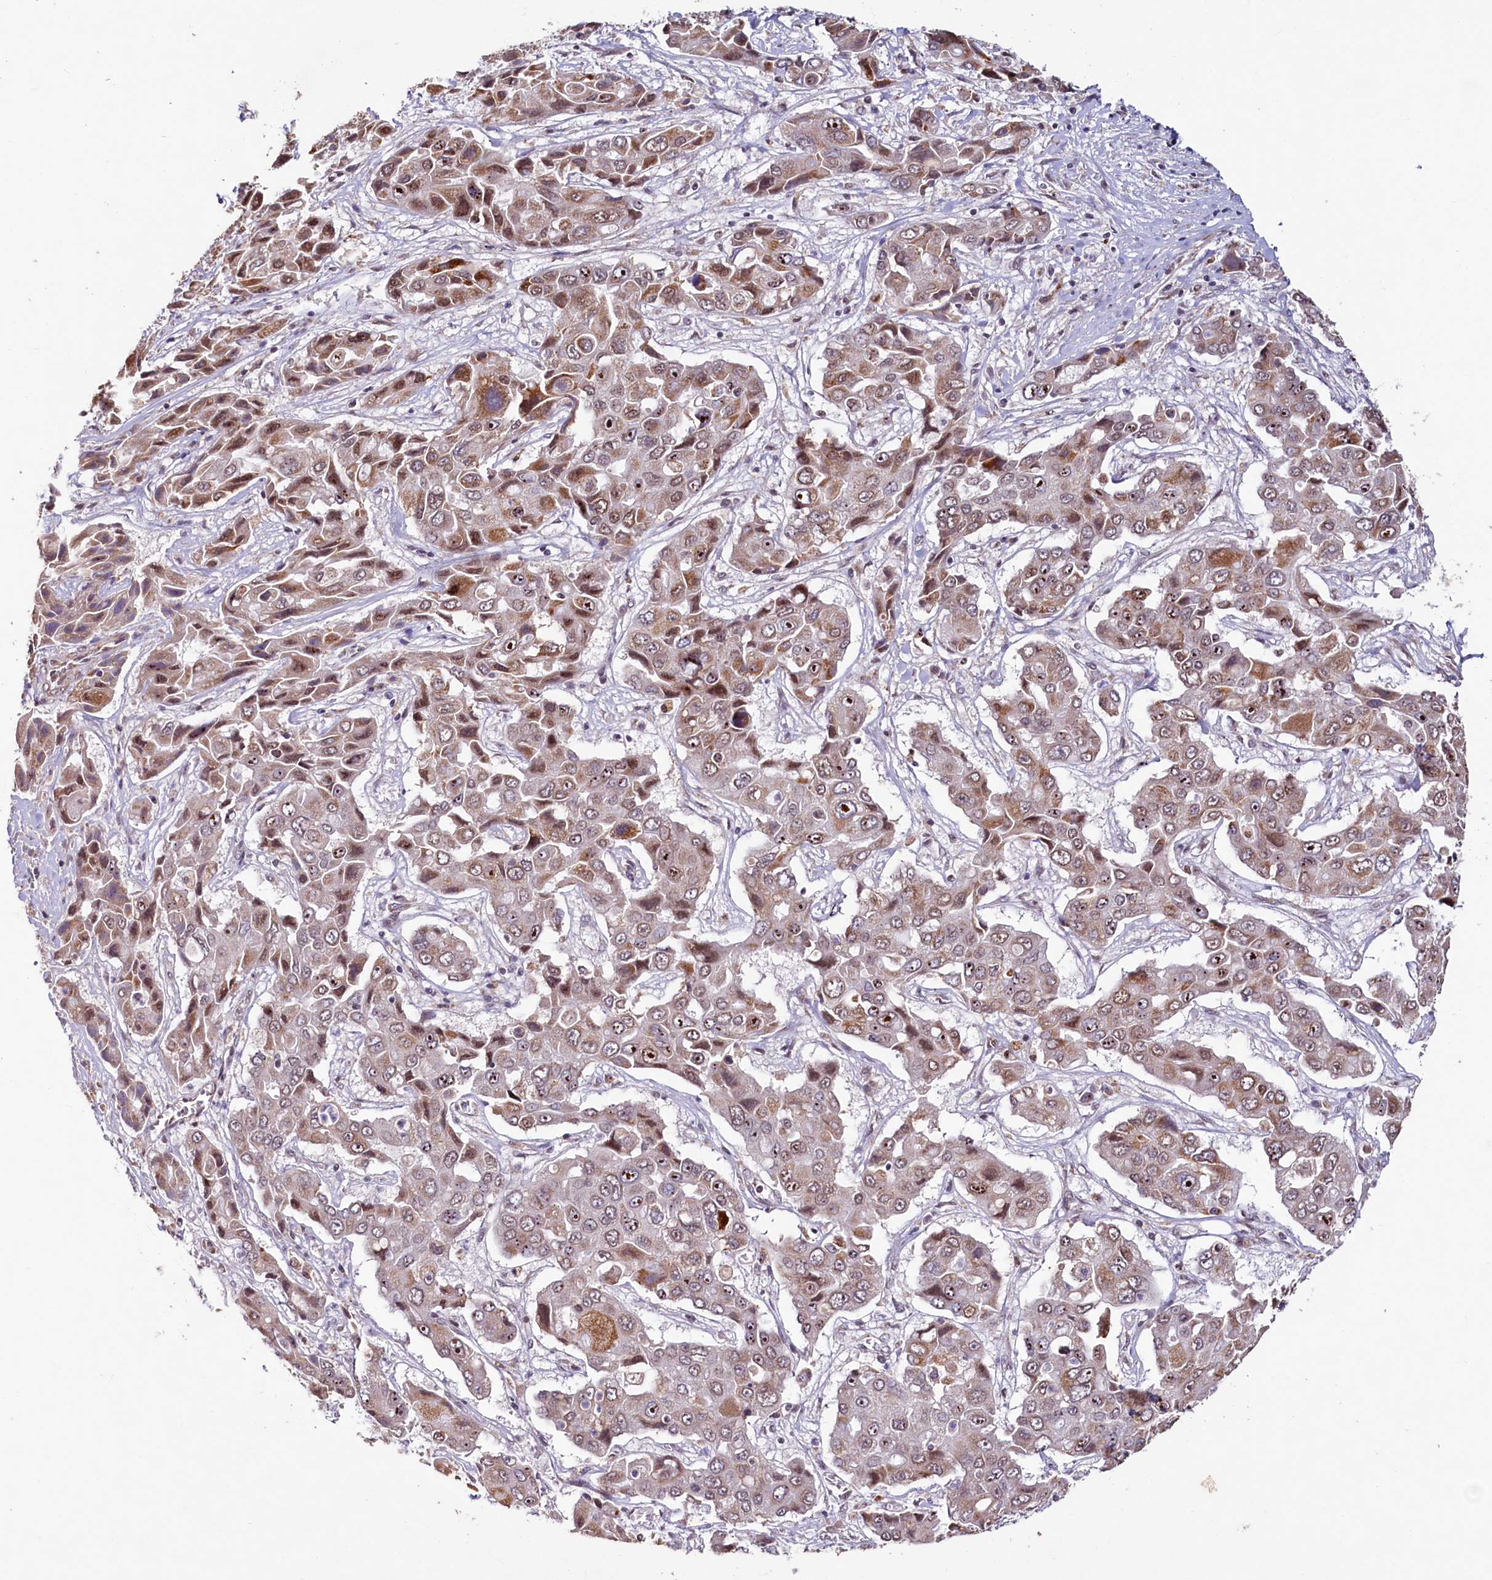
{"staining": {"intensity": "moderate", "quantity": ">75%", "location": "cytoplasmic/membranous,nuclear"}, "tissue": "liver cancer", "cell_type": "Tumor cells", "image_type": "cancer", "snomed": [{"axis": "morphology", "description": "Cholangiocarcinoma"}, {"axis": "topography", "description": "Liver"}], "caption": "A high-resolution micrograph shows IHC staining of cholangiocarcinoma (liver), which displays moderate cytoplasmic/membranous and nuclear positivity in about >75% of tumor cells.", "gene": "PDE6D", "patient": {"sex": "male", "age": 67}}